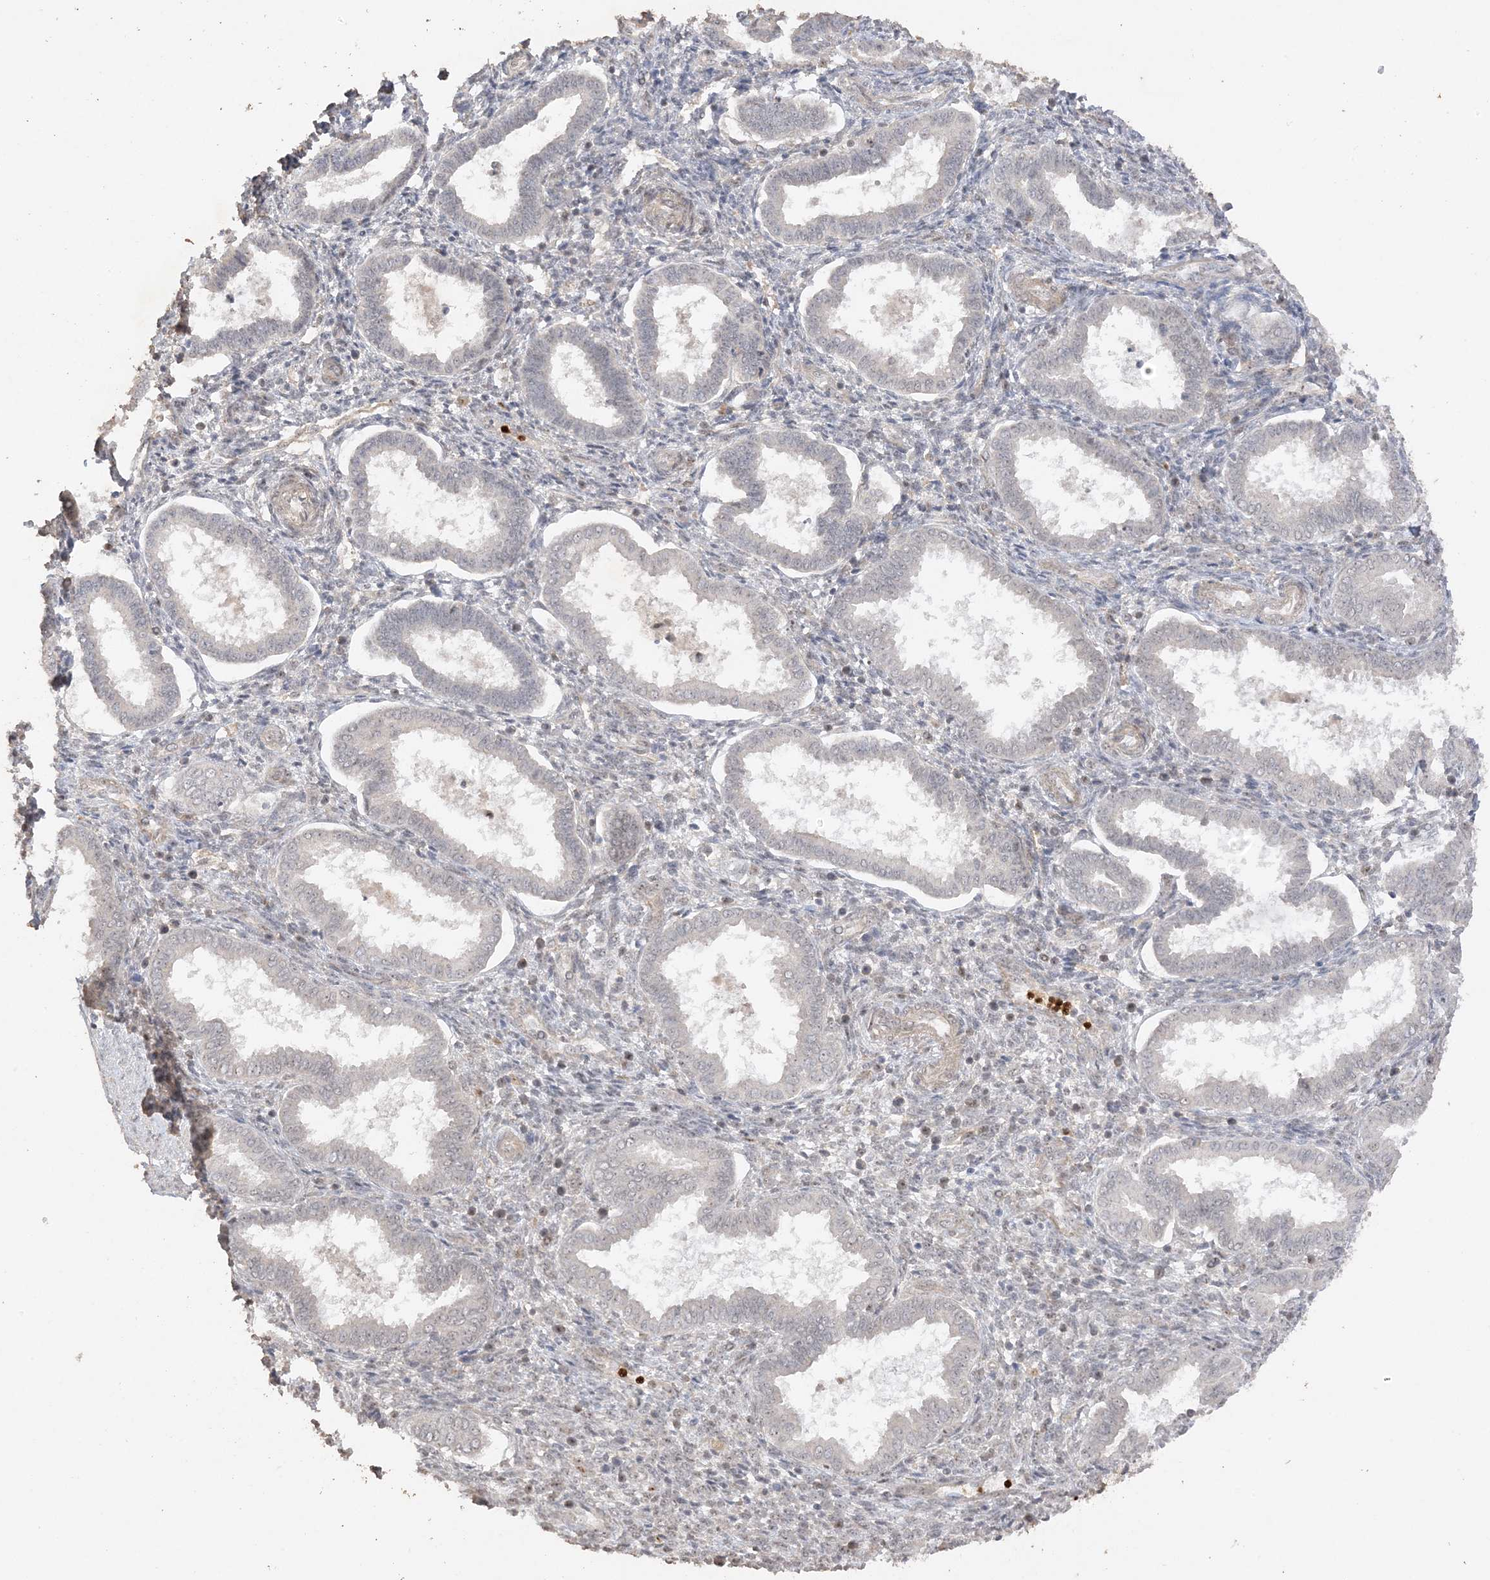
{"staining": {"intensity": "negative", "quantity": "none", "location": "none"}, "tissue": "endometrium", "cell_type": "Cells in endometrial stroma", "image_type": "normal", "snomed": [{"axis": "morphology", "description": "Normal tissue, NOS"}, {"axis": "topography", "description": "Endometrium"}], "caption": "A high-resolution micrograph shows immunohistochemistry (IHC) staining of unremarkable endometrium, which shows no significant positivity in cells in endometrial stroma. Nuclei are stained in blue.", "gene": "DDX18", "patient": {"sex": "female", "age": 24}}